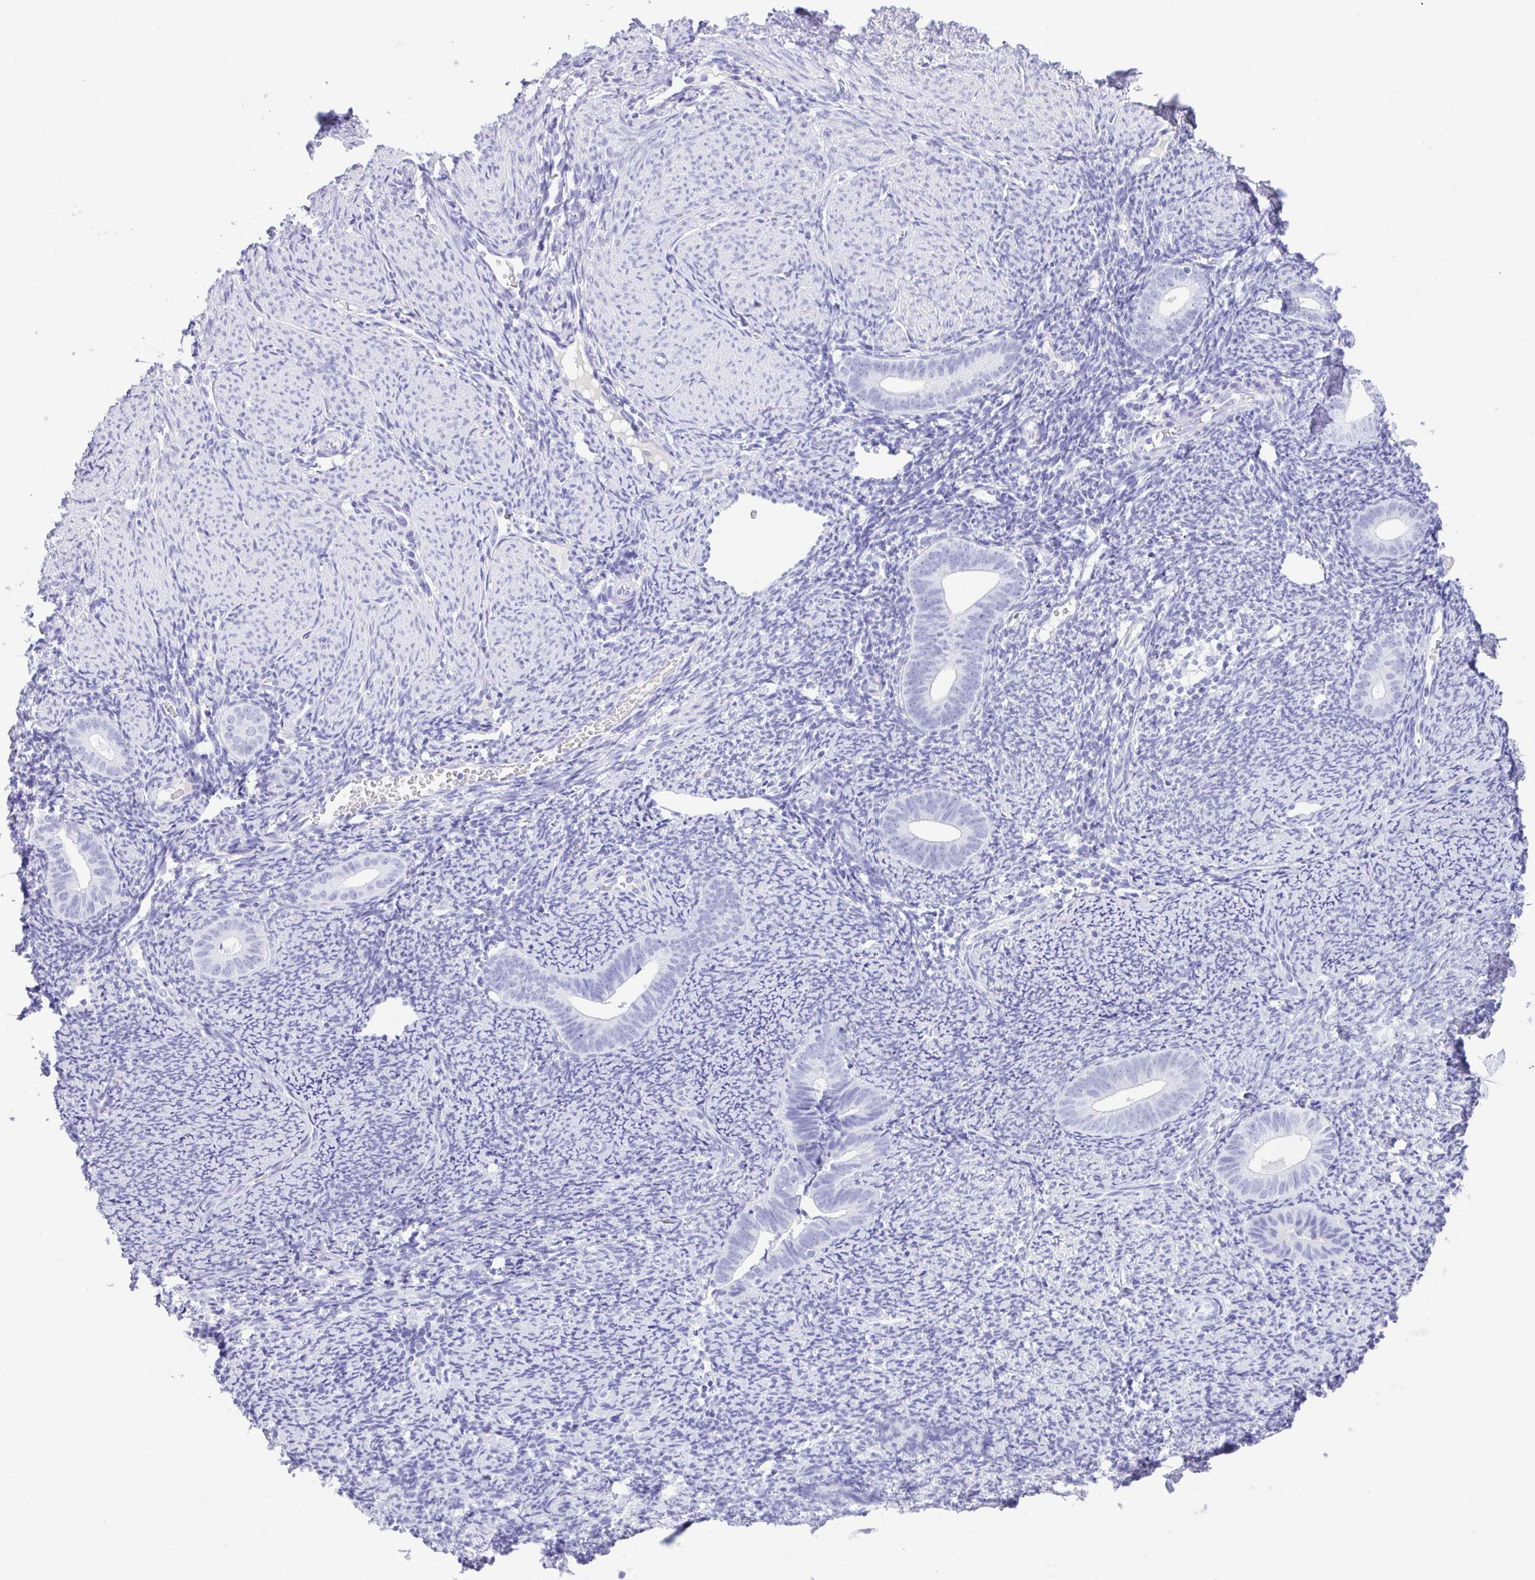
{"staining": {"intensity": "negative", "quantity": "none", "location": "none"}, "tissue": "endometrium", "cell_type": "Cells in endometrial stroma", "image_type": "normal", "snomed": [{"axis": "morphology", "description": "Normal tissue, NOS"}, {"axis": "topography", "description": "Endometrium"}], "caption": "IHC image of benign endometrium: human endometrium stained with DAB reveals no significant protein staining in cells in endometrial stroma.", "gene": "CPA1", "patient": {"sex": "female", "age": 39}}